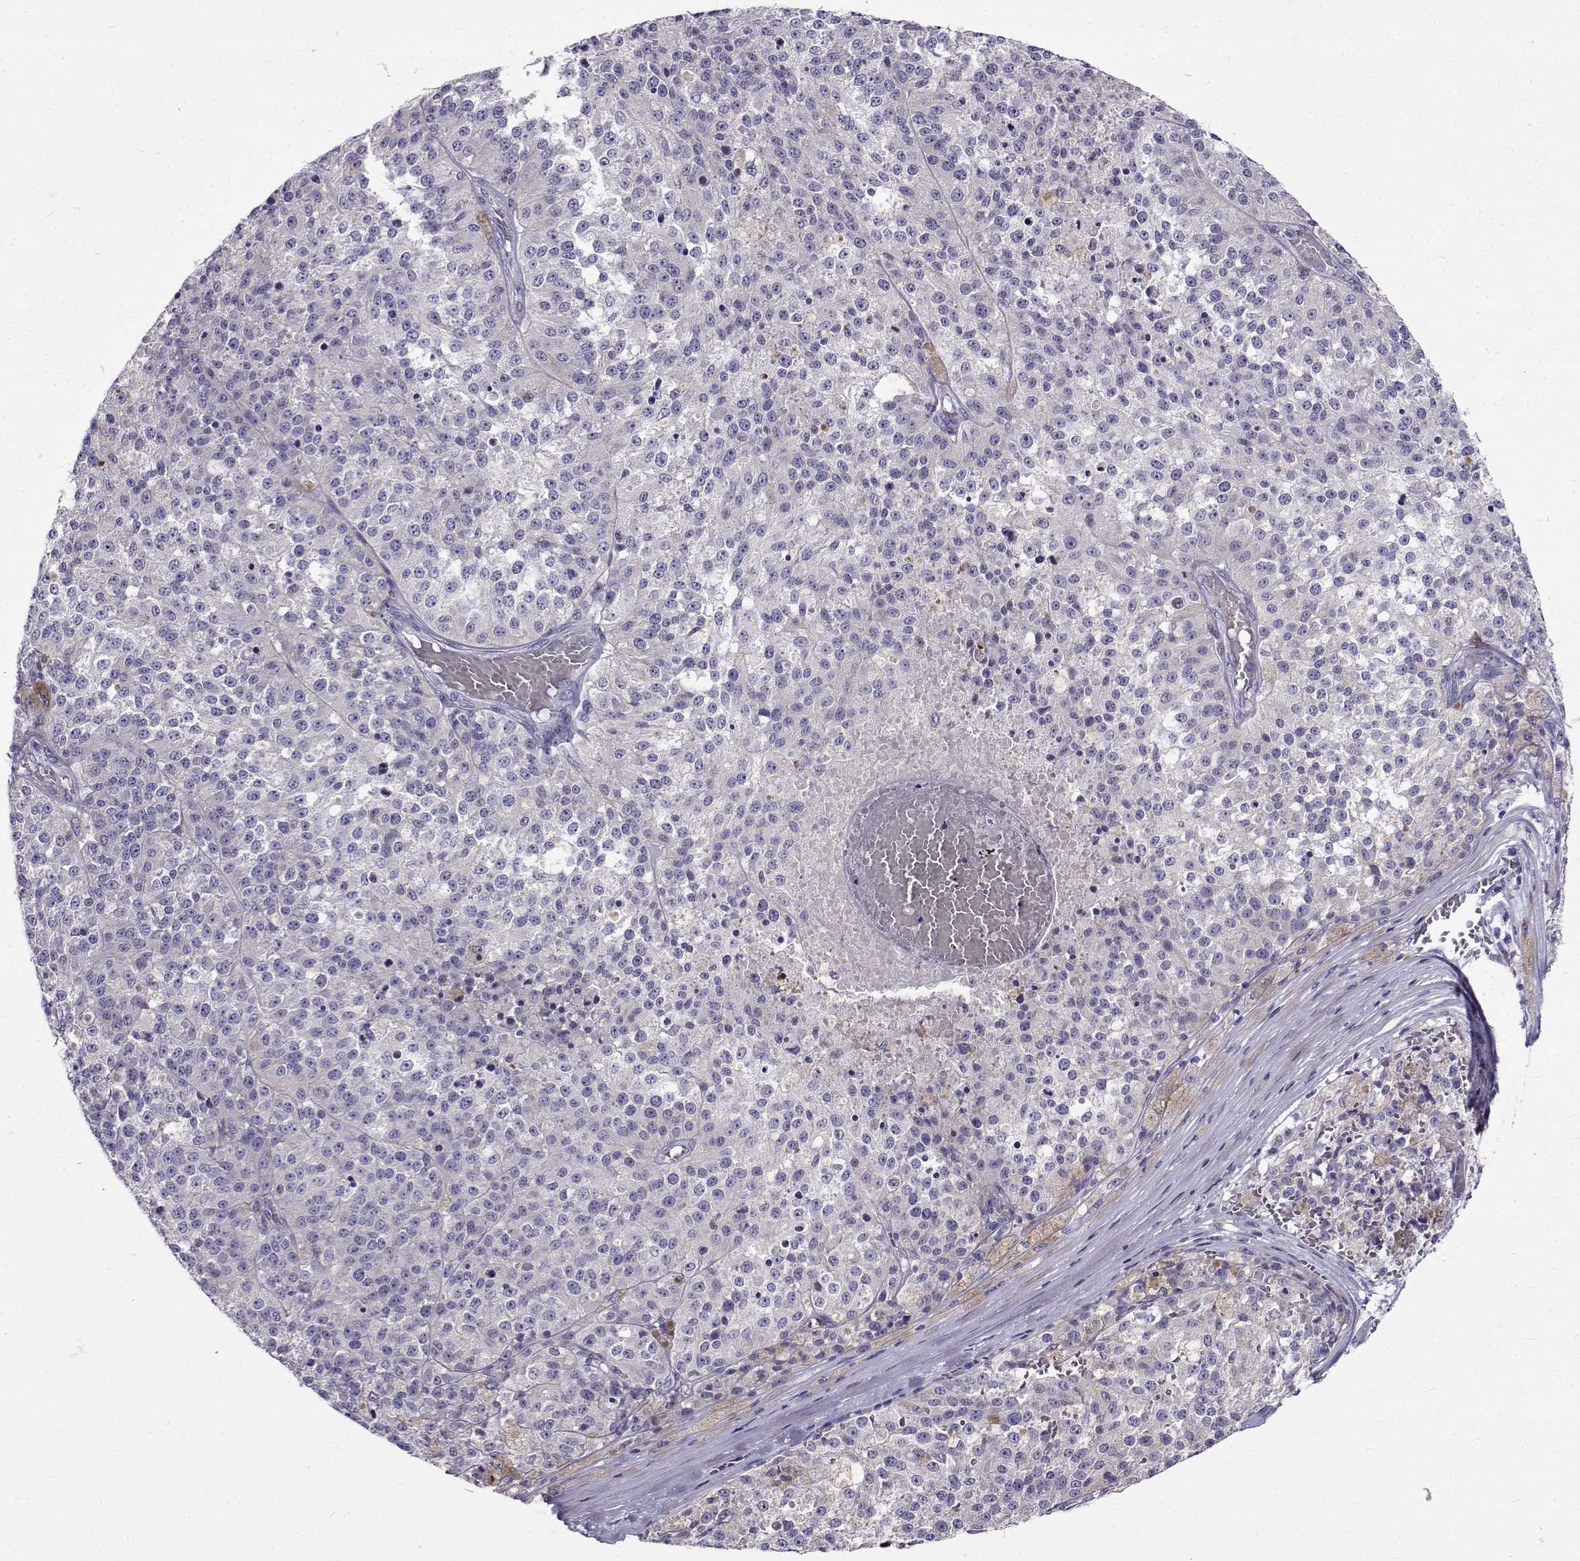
{"staining": {"intensity": "negative", "quantity": "none", "location": "none"}, "tissue": "melanoma", "cell_type": "Tumor cells", "image_type": "cancer", "snomed": [{"axis": "morphology", "description": "Malignant melanoma, Metastatic site"}, {"axis": "topography", "description": "Lymph node"}], "caption": "A histopathology image of melanoma stained for a protein displays no brown staining in tumor cells.", "gene": "IGSF1", "patient": {"sex": "female", "age": 64}}